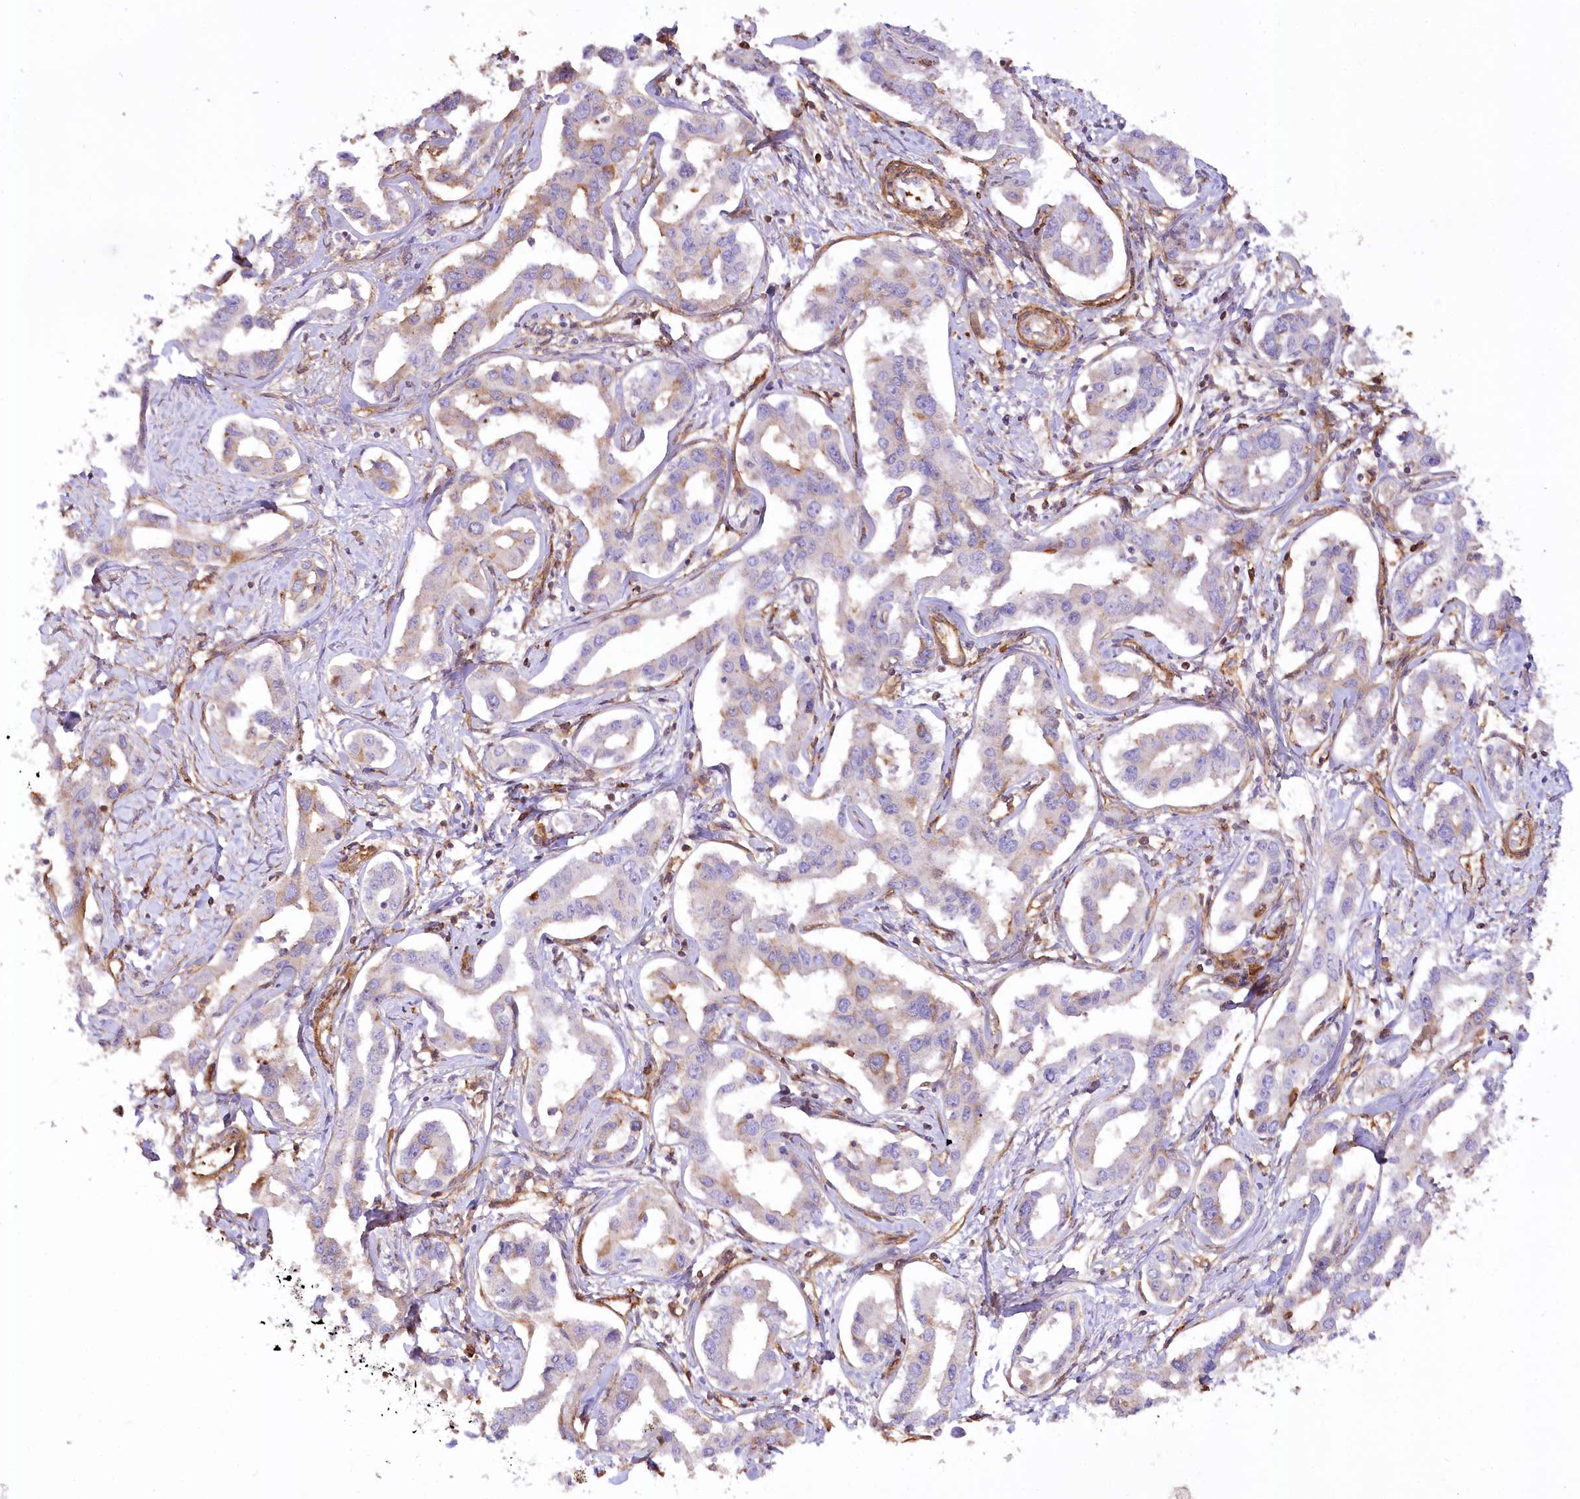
{"staining": {"intensity": "weak", "quantity": "25%-75%", "location": "cytoplasmic/membranous"}, "tissue": "liver cancer", "cell_type": "Tumor cells", "image_type": "cancer", "snomed": [{"axis": "morphology", "description": "Cholangiocarcinoma"}, {"axis": "topography", "description": "Liver"}], "caption": "About 25%-75% of tumor cells in human liver cancer (cholangiocarcinoma) show weak cytoplasmic/membranous protein staining as visualized by brown immunohistochemical staining.", "gene": "SYNPO2", "patient": {"sex": "male", "age": 59}}